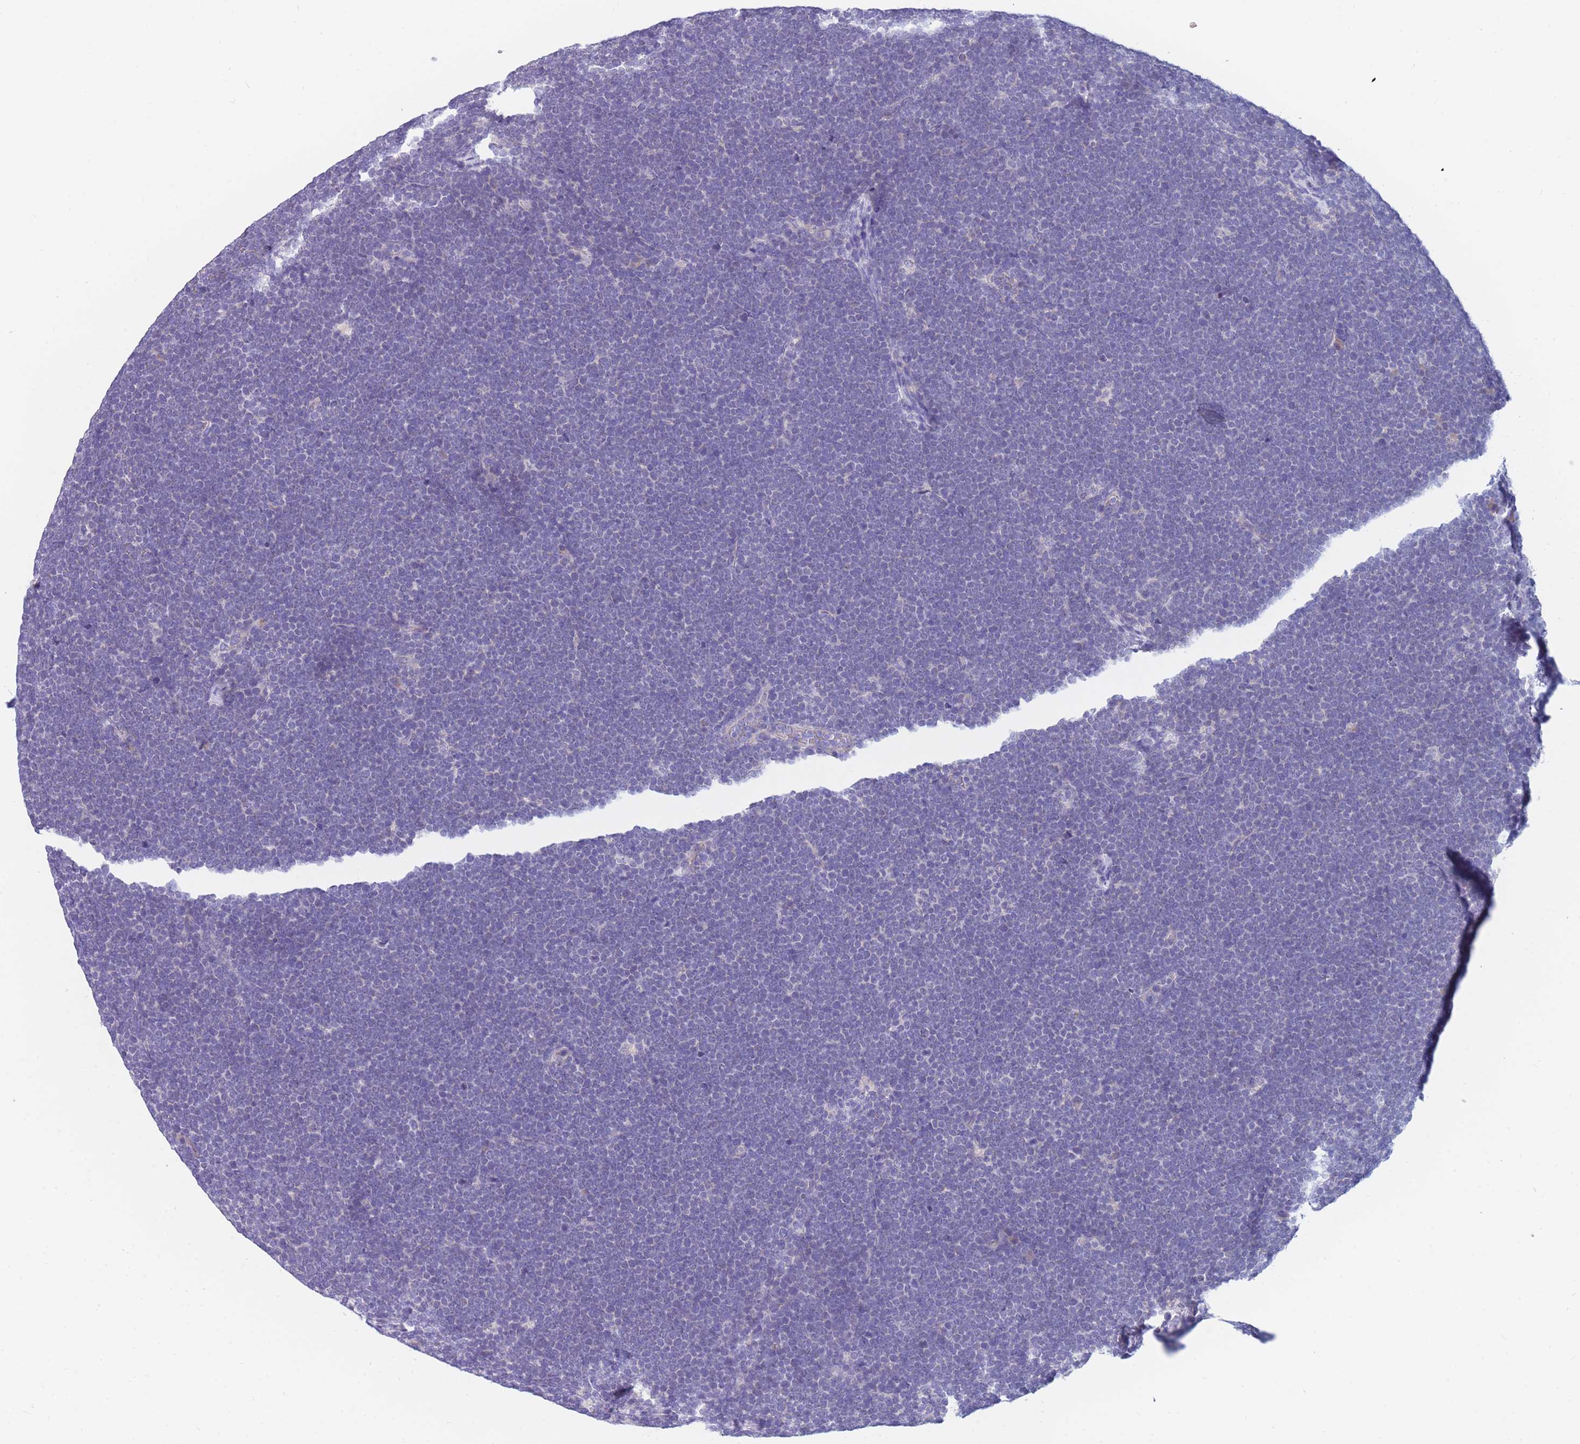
{"staining": {"intensity": "negative", "quantity": "none", "location": "none"}, "tissue": "lymphoma", "cell_type": "Tumor cells", "image_type": "cancer", "snomed": [{"axis": "morphology", "description": "Malignant lymphoma, non-Hodgkin's type, High grade"}, {"axis": "topography", "description": "Lymph node"}], "caption": "Tumor cells show no significant expression in high-grade malignant lymphoma, non-Hodgkin's type.", "gene": "DHRS11", "patient": {"sex": "male", "age": 13}}